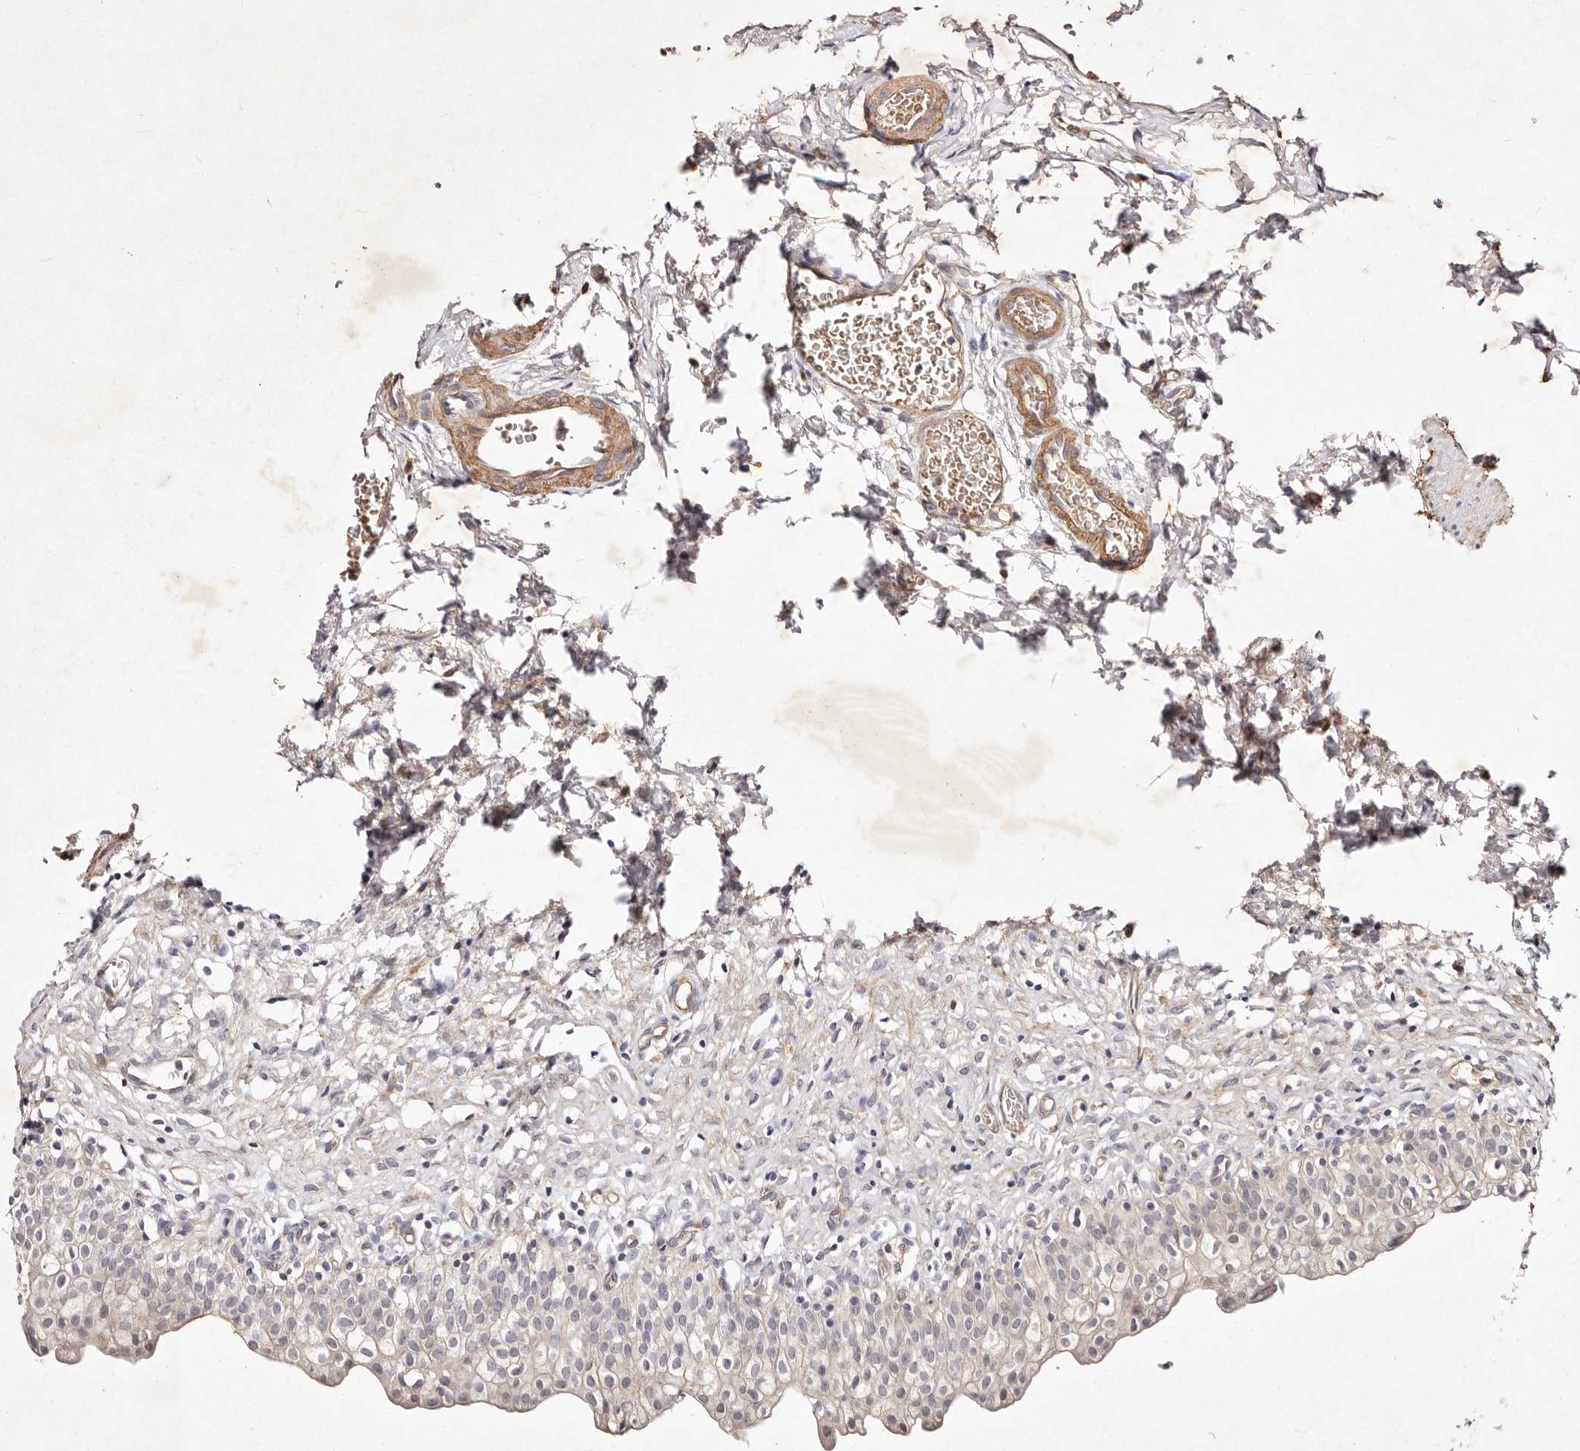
{"staining": {"intensity": "weak", "quantity": "<25%", "location": "cytoplasmic/membranous"}, "tissue": "urinary bladder", "cell_type": "Urothelial cells", "image_type": "normal", "snomed": [{"axis": "morphology", "description": "Normal tissue, NOS"}, {"axis": "topography", "description": "Urinary bladder"}], "caption": "Urinary bladder stained for a protein using immunohistochemistry (IHC) demonstrates no staining urothelial cells.", "gene": "MTMR11", "patient": {"sex": "male", "age": 55}}